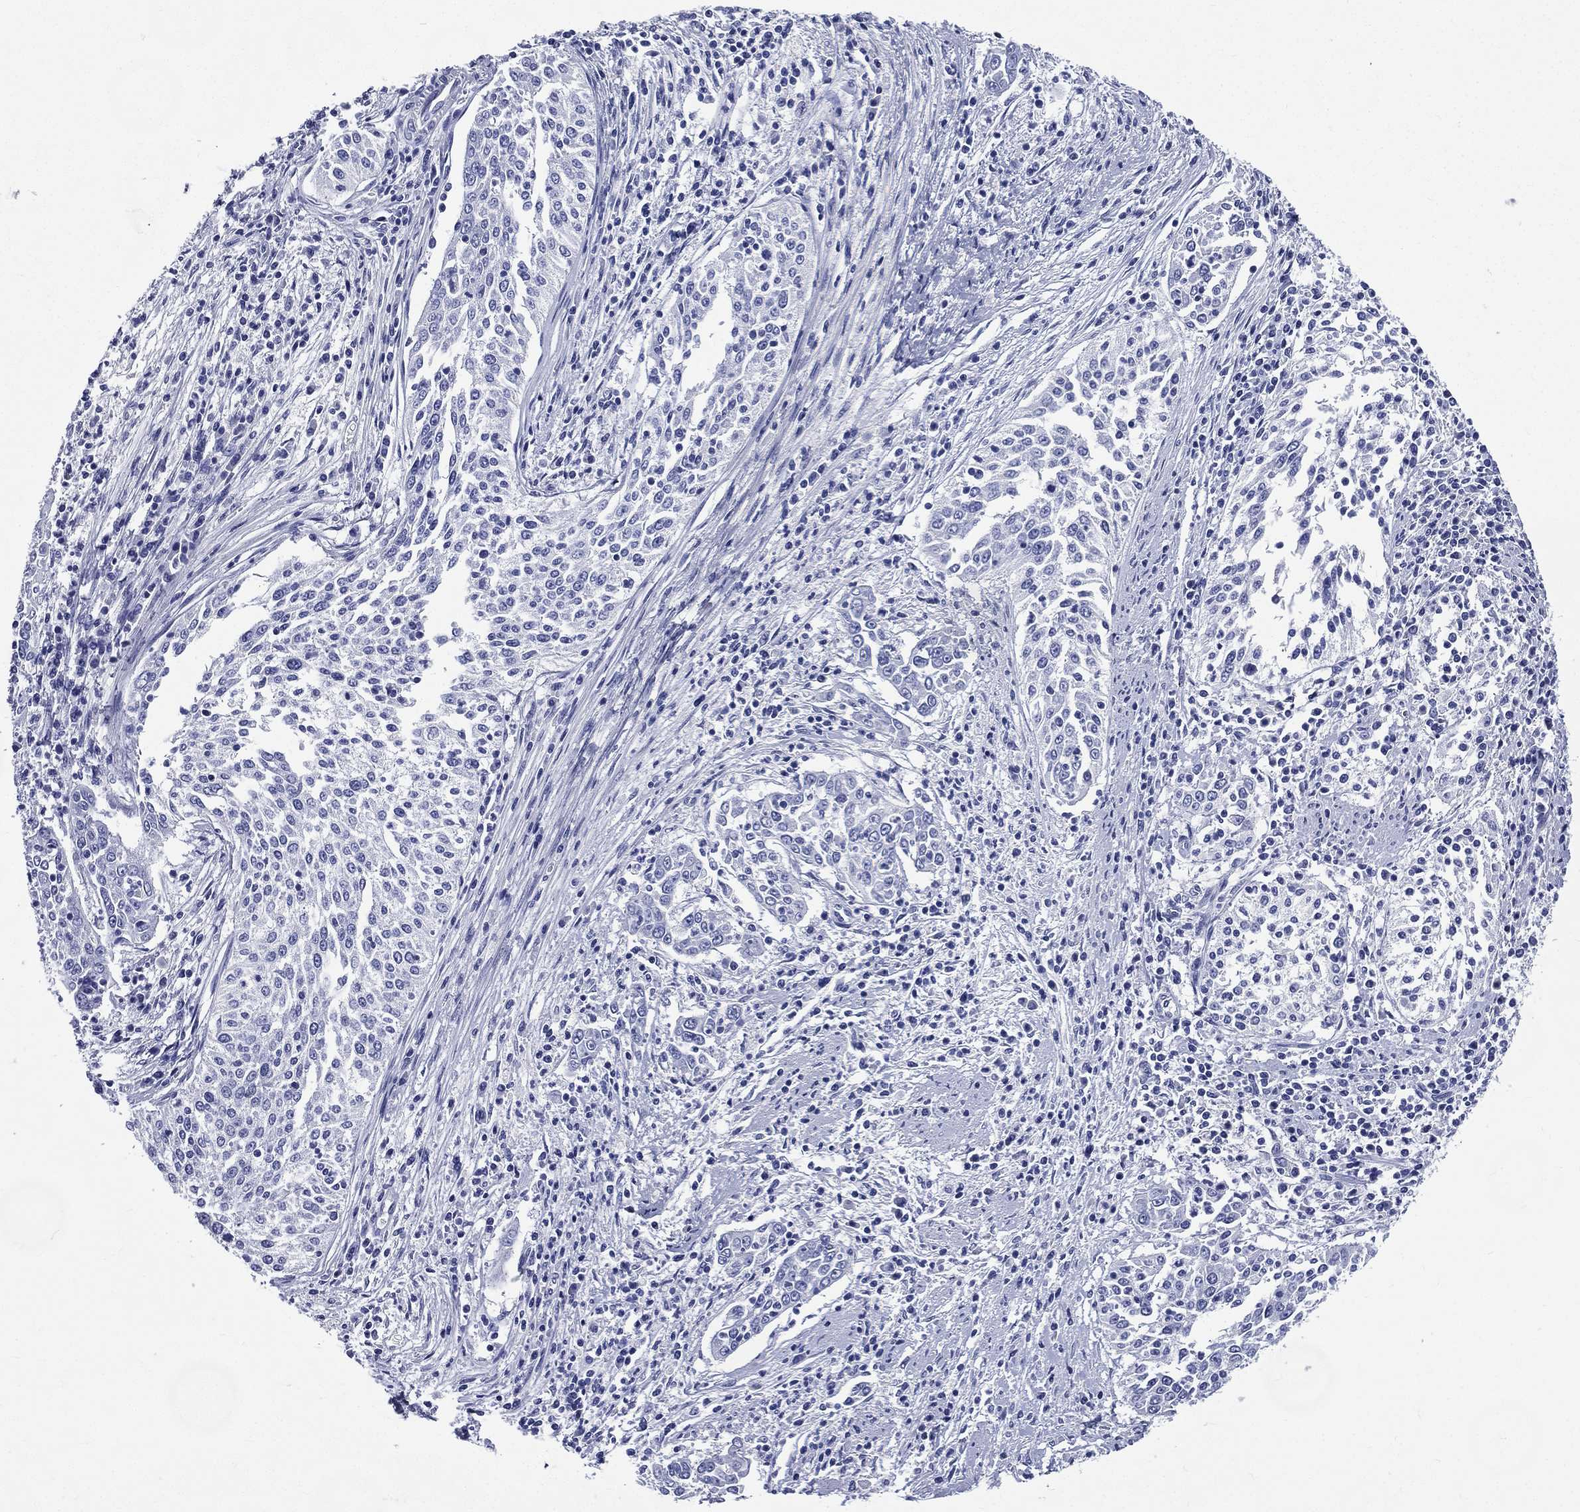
{"staining": {"intensity": "negative", "quantity": "none", "location": "none"}, "tissue": "cervical cancer", "cell_type": "Tumor cells", "image_type": "cancer", "snomed": [{"axis": "morphology", "description": "Squamous cell carcinoma, NOS"}, {"axis": "topography", "description": "Cervix"}], "caption": "IHC micrograph of neoplastic tissue: cervical cancer stained with DAB (3,3'-diaminobenzidine) displays no significant protein positivity in tumor cells.", "gene": "DPYS", "patient": {"sex": "female", "age": 41}}